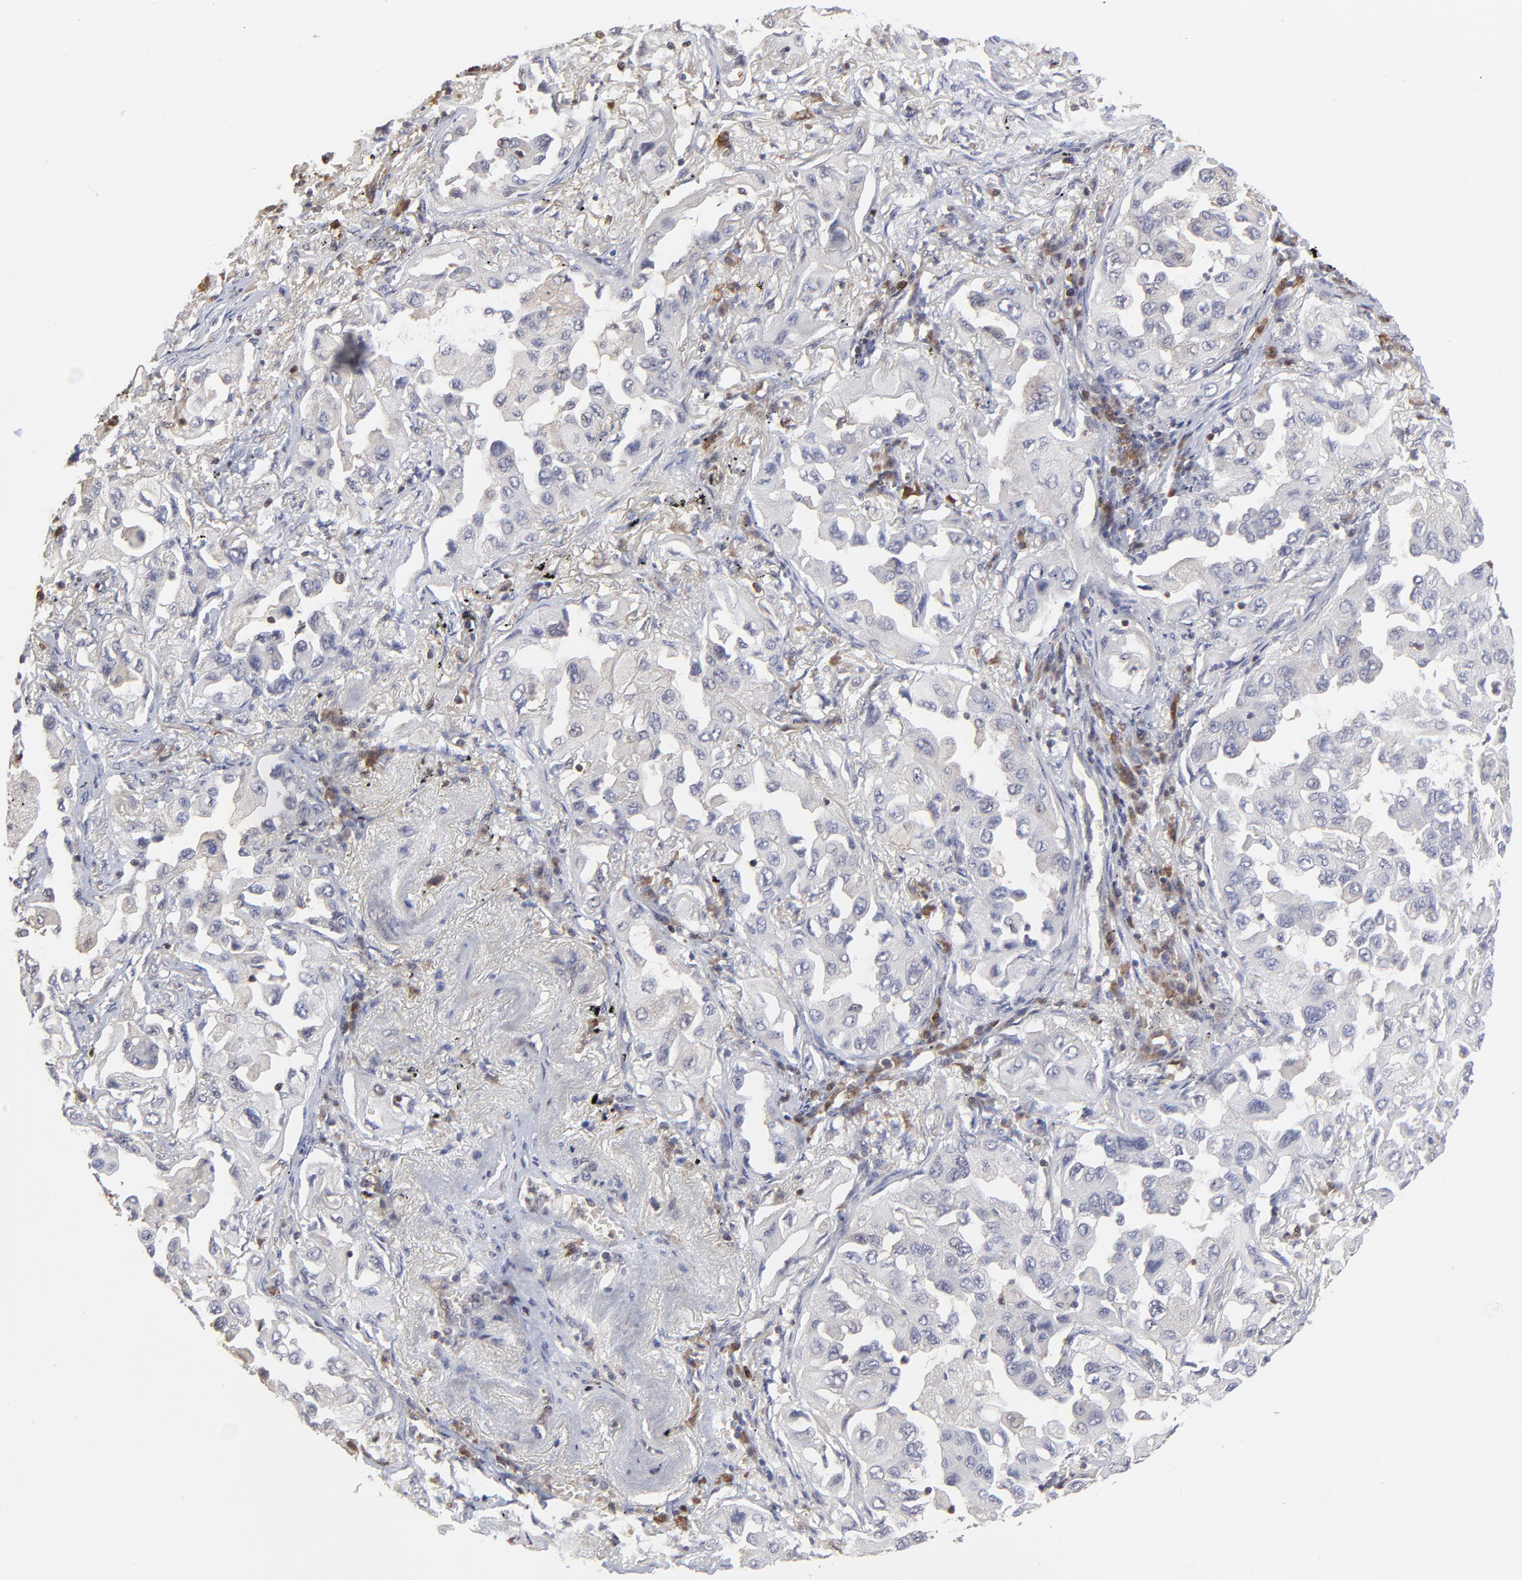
{"staining": {"intensity": "negative", "quantity": "none", "location": "none"}, "tissue": "lung cancer", "cell_type": "Tumor cells", "image_type": "cancer", "snomed": [{"axis": "morphology", "description": "Adenocarcinoma, NOS"}, {"axis": "topography", "description": "Lung"}], "caption": "Photomicrograph shows no protein positivity in tumor cells of lung adenocarcinoma tissue. The staining is performed using DAB (3,3'-diaminobenzidine) brown chromogen with nuclei counter-stained in using hematoxylin.", "gene": "CASP3", "patient": {"sex": "female", "age": 65}}